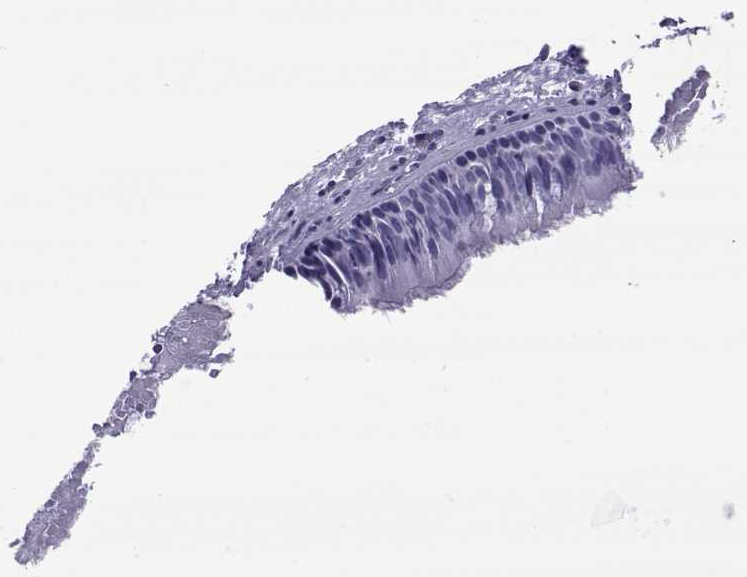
{"staining": {"intensity": "negative", "quantity": "none", "location": "none"}, "tissue": "nasopharynx", "cell_type": "Respiratory epithelial cells", "image_type": "normal", "snomed": [{"axis": "morphology", "description": "Normal tissue, NOS"}, {"axis": "topography", "description": "Nasopharynx"}], "caption": "This is an immunohistochemistry (IHC) image of normal human nasopharynx. There is no positivity in respiratory epithelial cells.", "gene": "SPANXA1", "patient": {"sex": "male", "age": 83}}